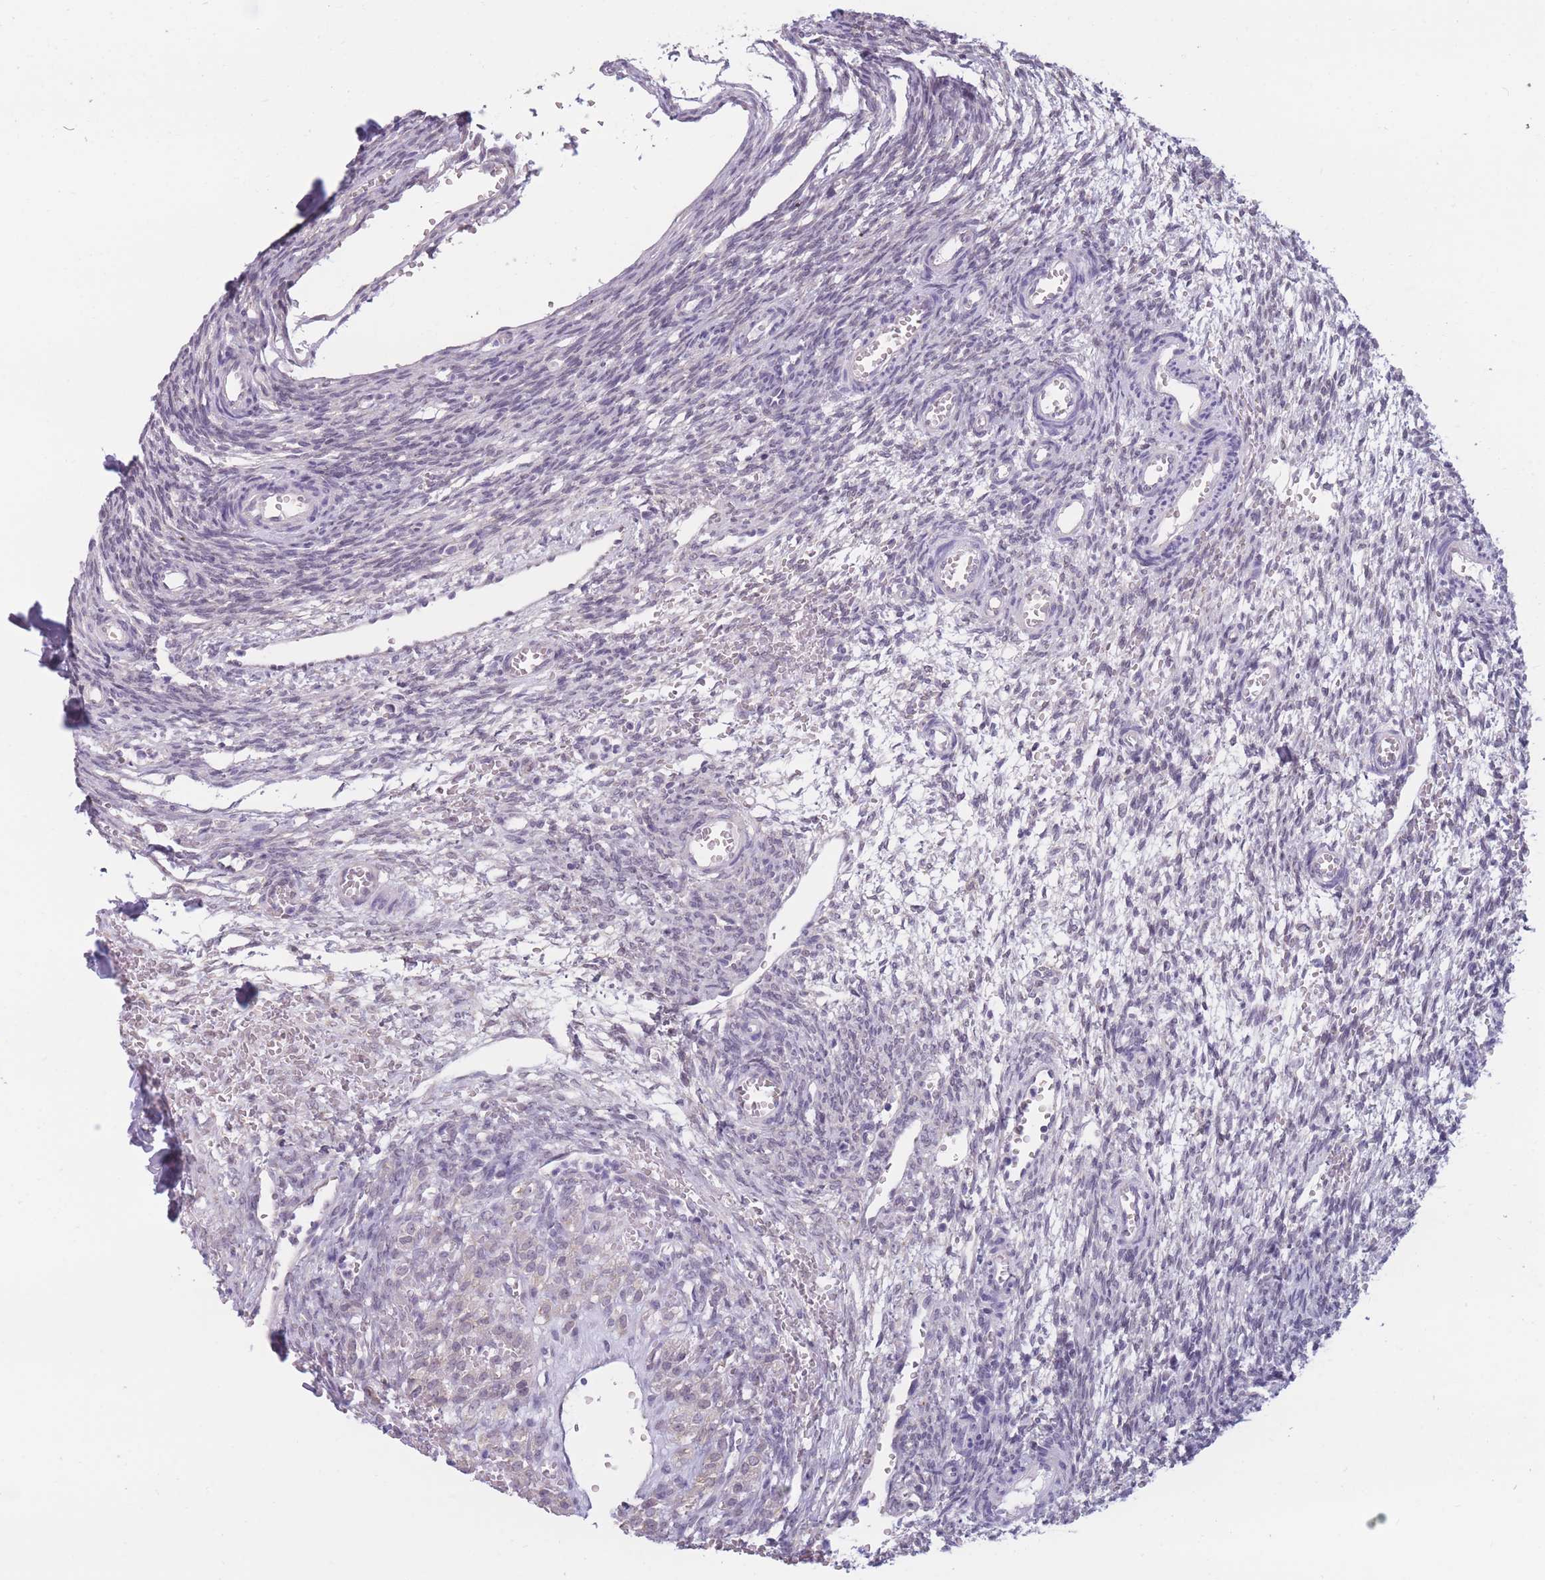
{"staining": {"intensity": "negative", "quantity": "none", "location": "none"}, "tissue": "ovary", "cell_type": "Ovarian stroma cells", "image_type": "normal", "snomed": [{"axis": "morphology", "description": "Normal tissue, NOS"}, {"axis": "topography", "description": "Ovary"}], "caption": "An image of human ovary is negative for staining in ovarian stroma cells. (Brightfield microscopy of DAB immunohistochemistry at high magnification).", "gene": "COL27A1", "patient": {"sex": "female", "age": 39}}